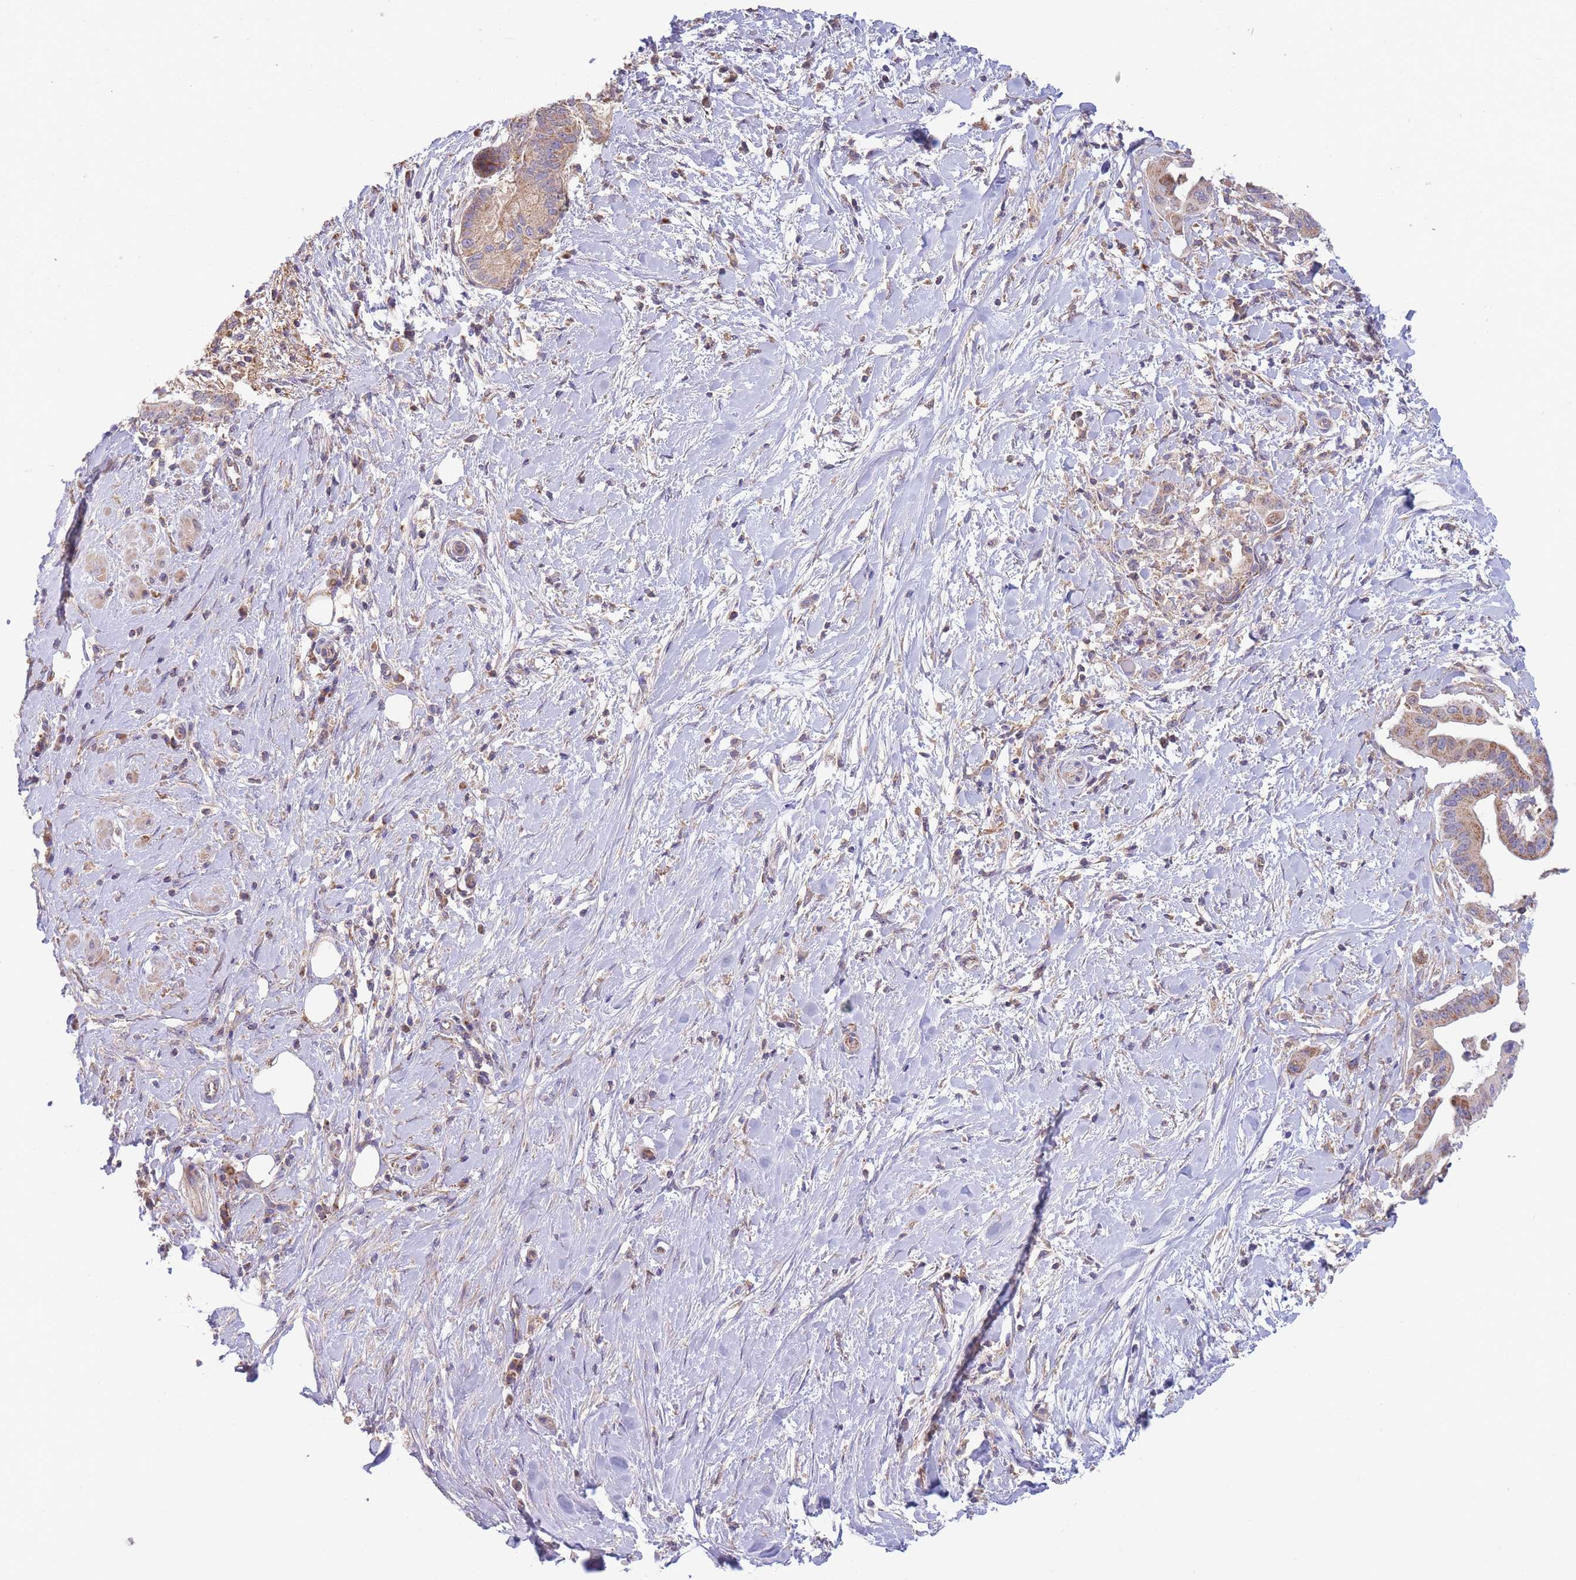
{"staining": {"intensity": "moderate", "quantity": ">75%", "location": "cytoplasmic/membranous"}, "tissue": "pancreatic cancer", "cell_type": "Tumor cells", "image_type": "cancer", "snomed": [{"axis": "morphology", "description": "Adenocarcinoma, NOS"}, {"axis": "topography", "description": "Pancreas"}], "caption": "Brown immunohistochemical staining in adenocarcinoma (pancreatic) shows moderate cytoplasmic/membranous positivity in approximately >75% of tumor cells. The staining is performed using DAB (3,3'-diaminobenzidine) brown chromogen to label protein expression. The nuclei are counter-stained blue using hematoxylin.", "gene": "SLC25A42", "patient": {"sex": "male", "age": 68}}